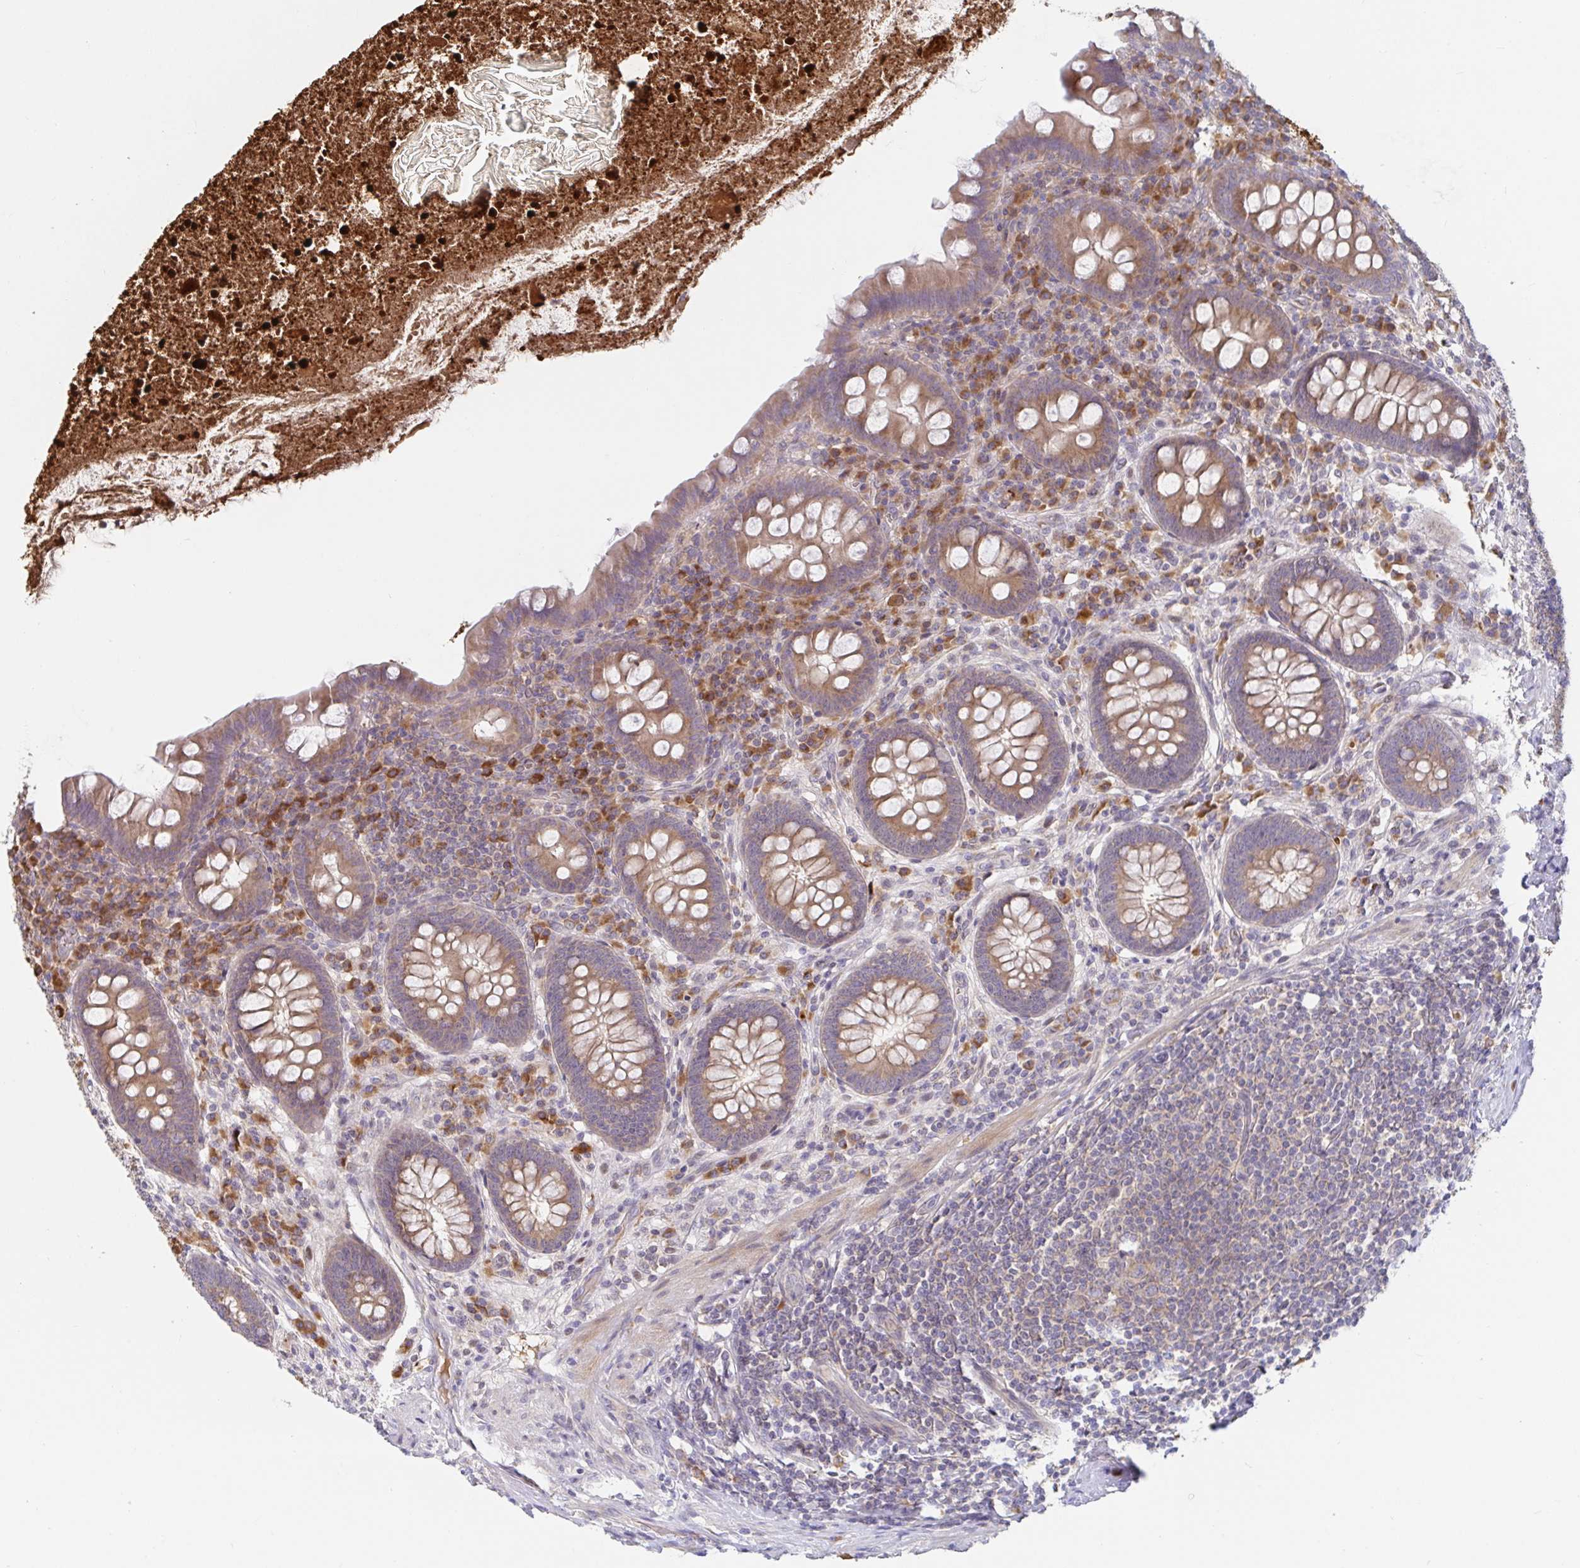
{"staining": {"intensity": "moderate", "quantity": ">75%", "location": "cytoplasmic/membranous"}, "tissue": "appendix", "cell_type": "Glandular cells", "image_type": "normal", "snomed": [{"axis": "morphology", "description": "Normal tissue, NOS"}, {"axis": "topography", "description": "Appendix"}], "caption": "A micrograph of appendix stained for a protein shows moderate cytoplasmic/membranous brown staining in glandular cells.", "gene": "LARP1", "patient": {"sex": "male", "age": 71}}